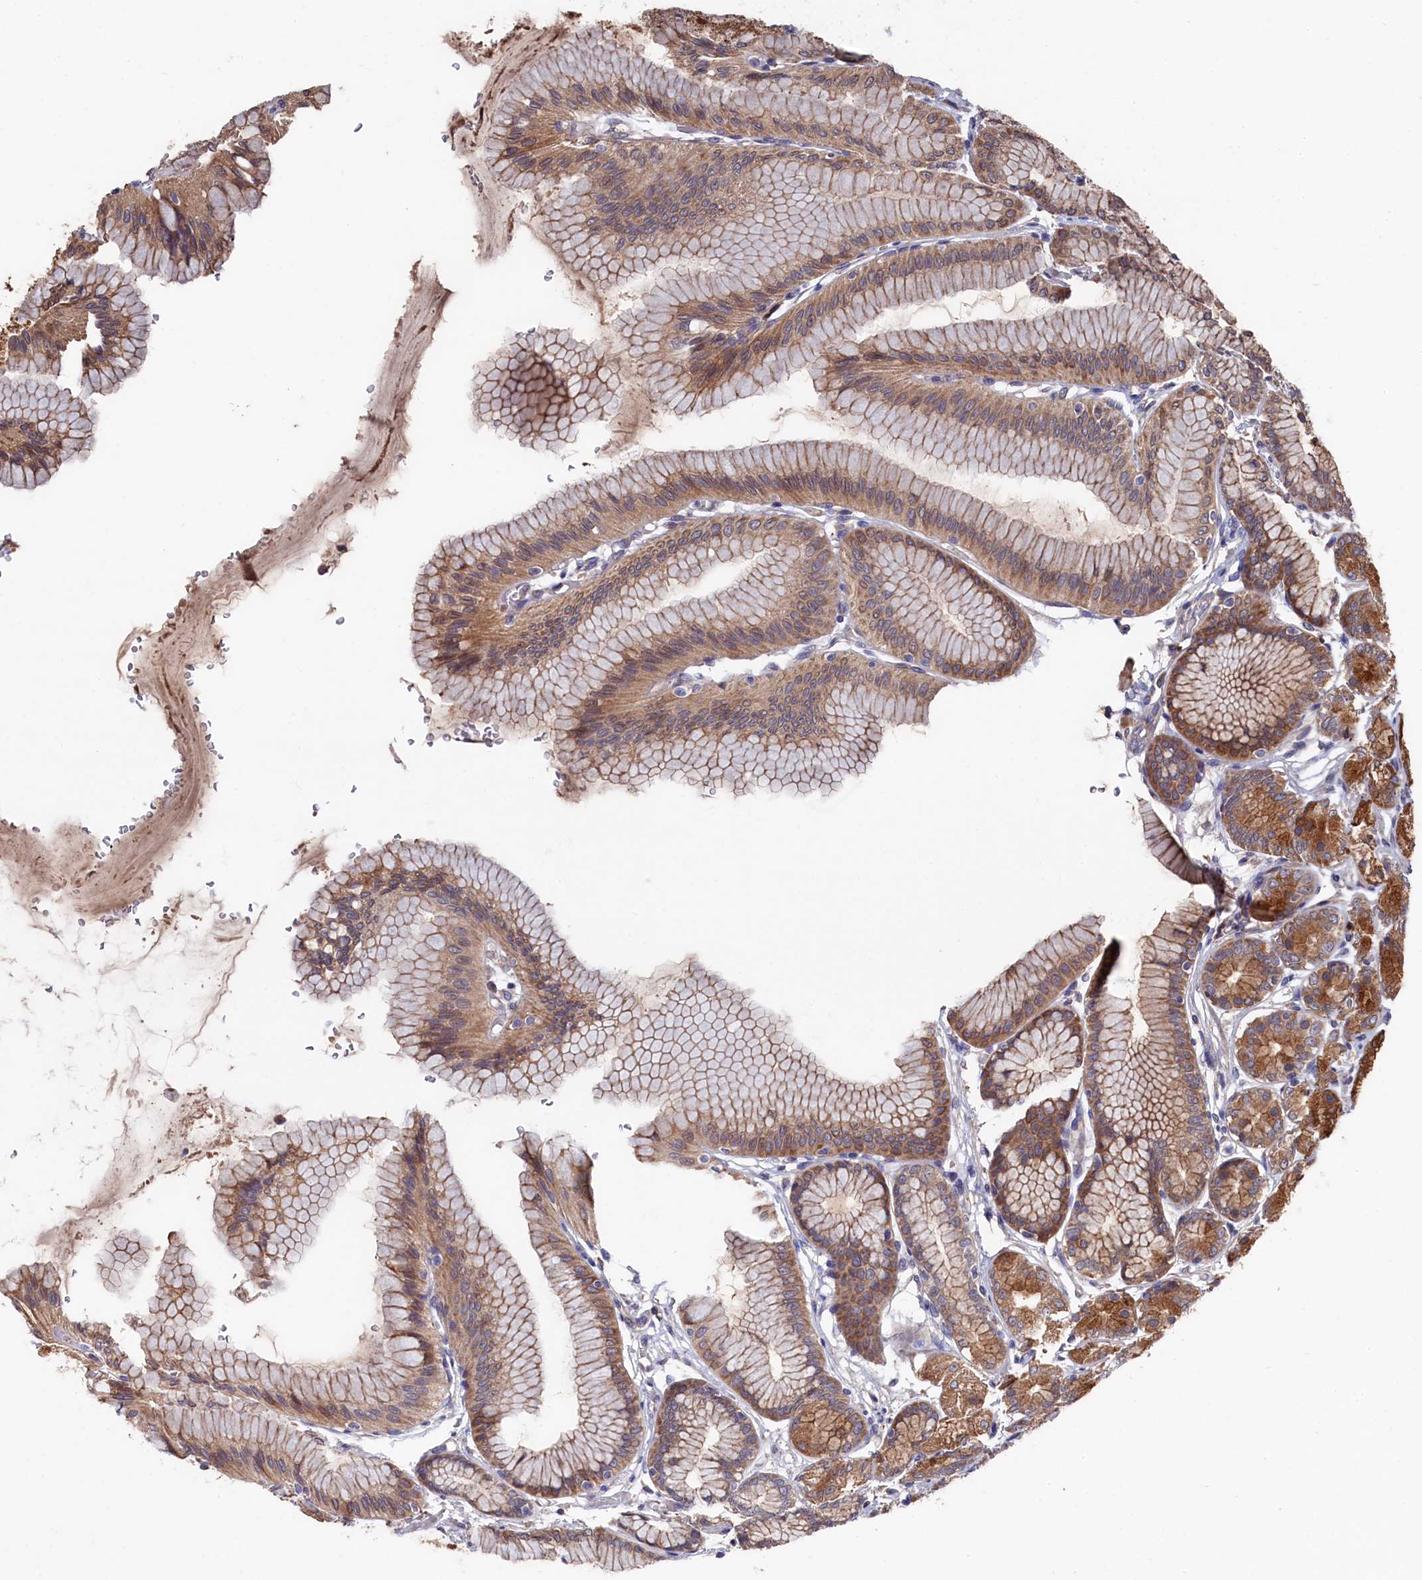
{"staining": {"intensity": "moderate", "quantity": ">75%", "location": "cytoplasmic/membranous"}, "tissue": "stomach", "cell_type": "Glandular cells", "image_type": "normal", "snomed": [{"axis": "morphology", "description": "Normal tissue, NOS"}, {"axis": "morphology", "description": "Adenocarcinoma, NOS"}, {"axis": "morphology", "description": "Adenocarcinoma, High grade"}, {"axis": "topography", "description": "Stomach, upper"}, {"axis": "topography", "description": "Stomach"}], "caption": "Immunohistochemical staining of unremarkable human stomach demonstrates moderate cytoplasmic/membranous protein staining in about >75% of glandular cells.", "gene": "SLC12A4", "patient": {"sex": "female", "age": 65}}